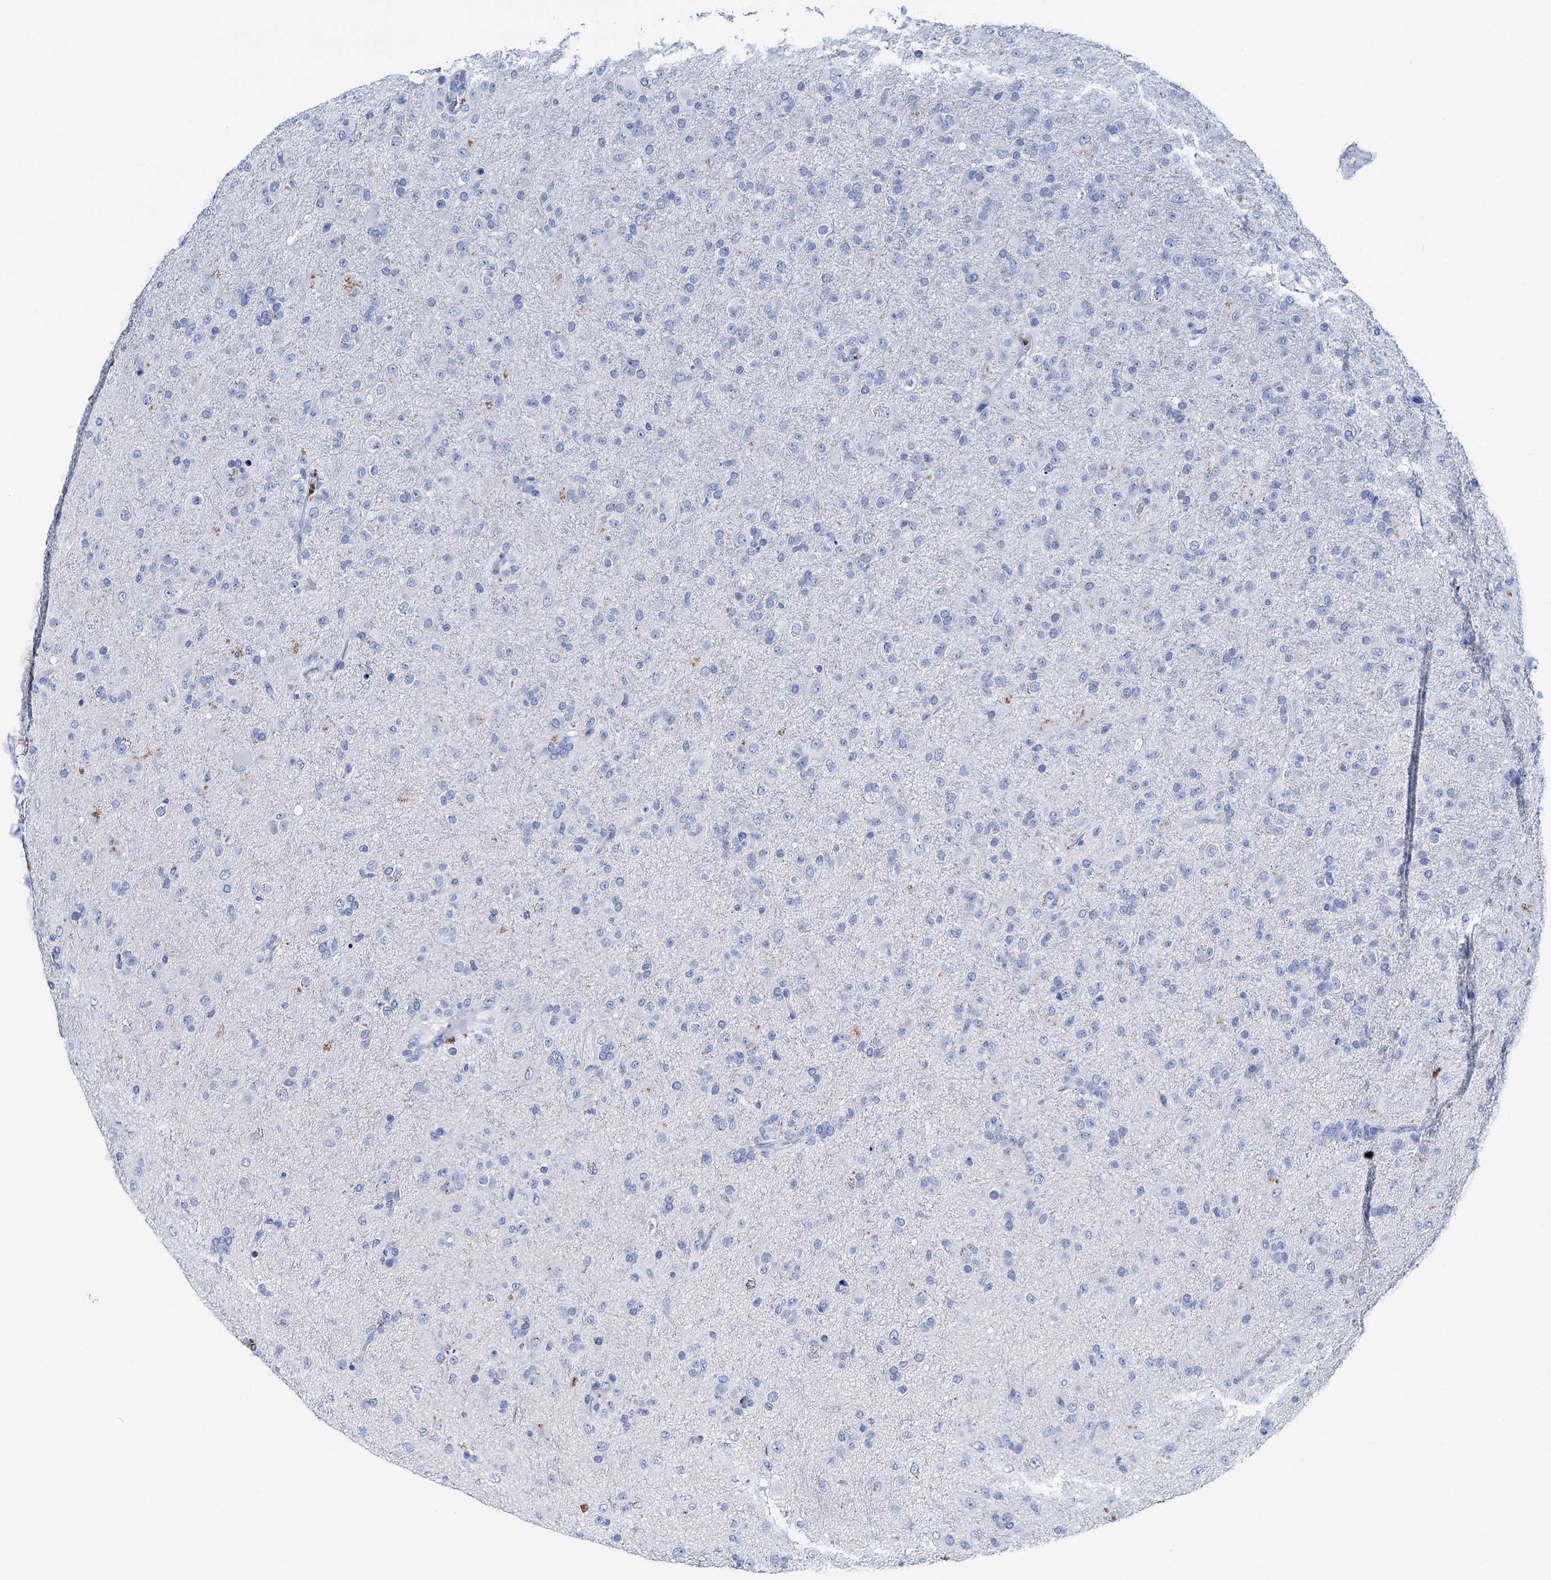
{"staining": {"intensity": "negative", "quantity": "none", "location": "none"}, "tissue": "glioma", "cell_type": "Tumor cells", "image_type": "cancer", "snomed": [{"axis": "morphology", "description": "Glioma, malignant, Low grade"}, {"axis": "topography", "description": "Brain"}], "caption": "Histopathology image shows no protein staining in tumor cells of glioma tissue.", "gene": "BRINP1", "patient": {"sex": "male", "age": 65}}